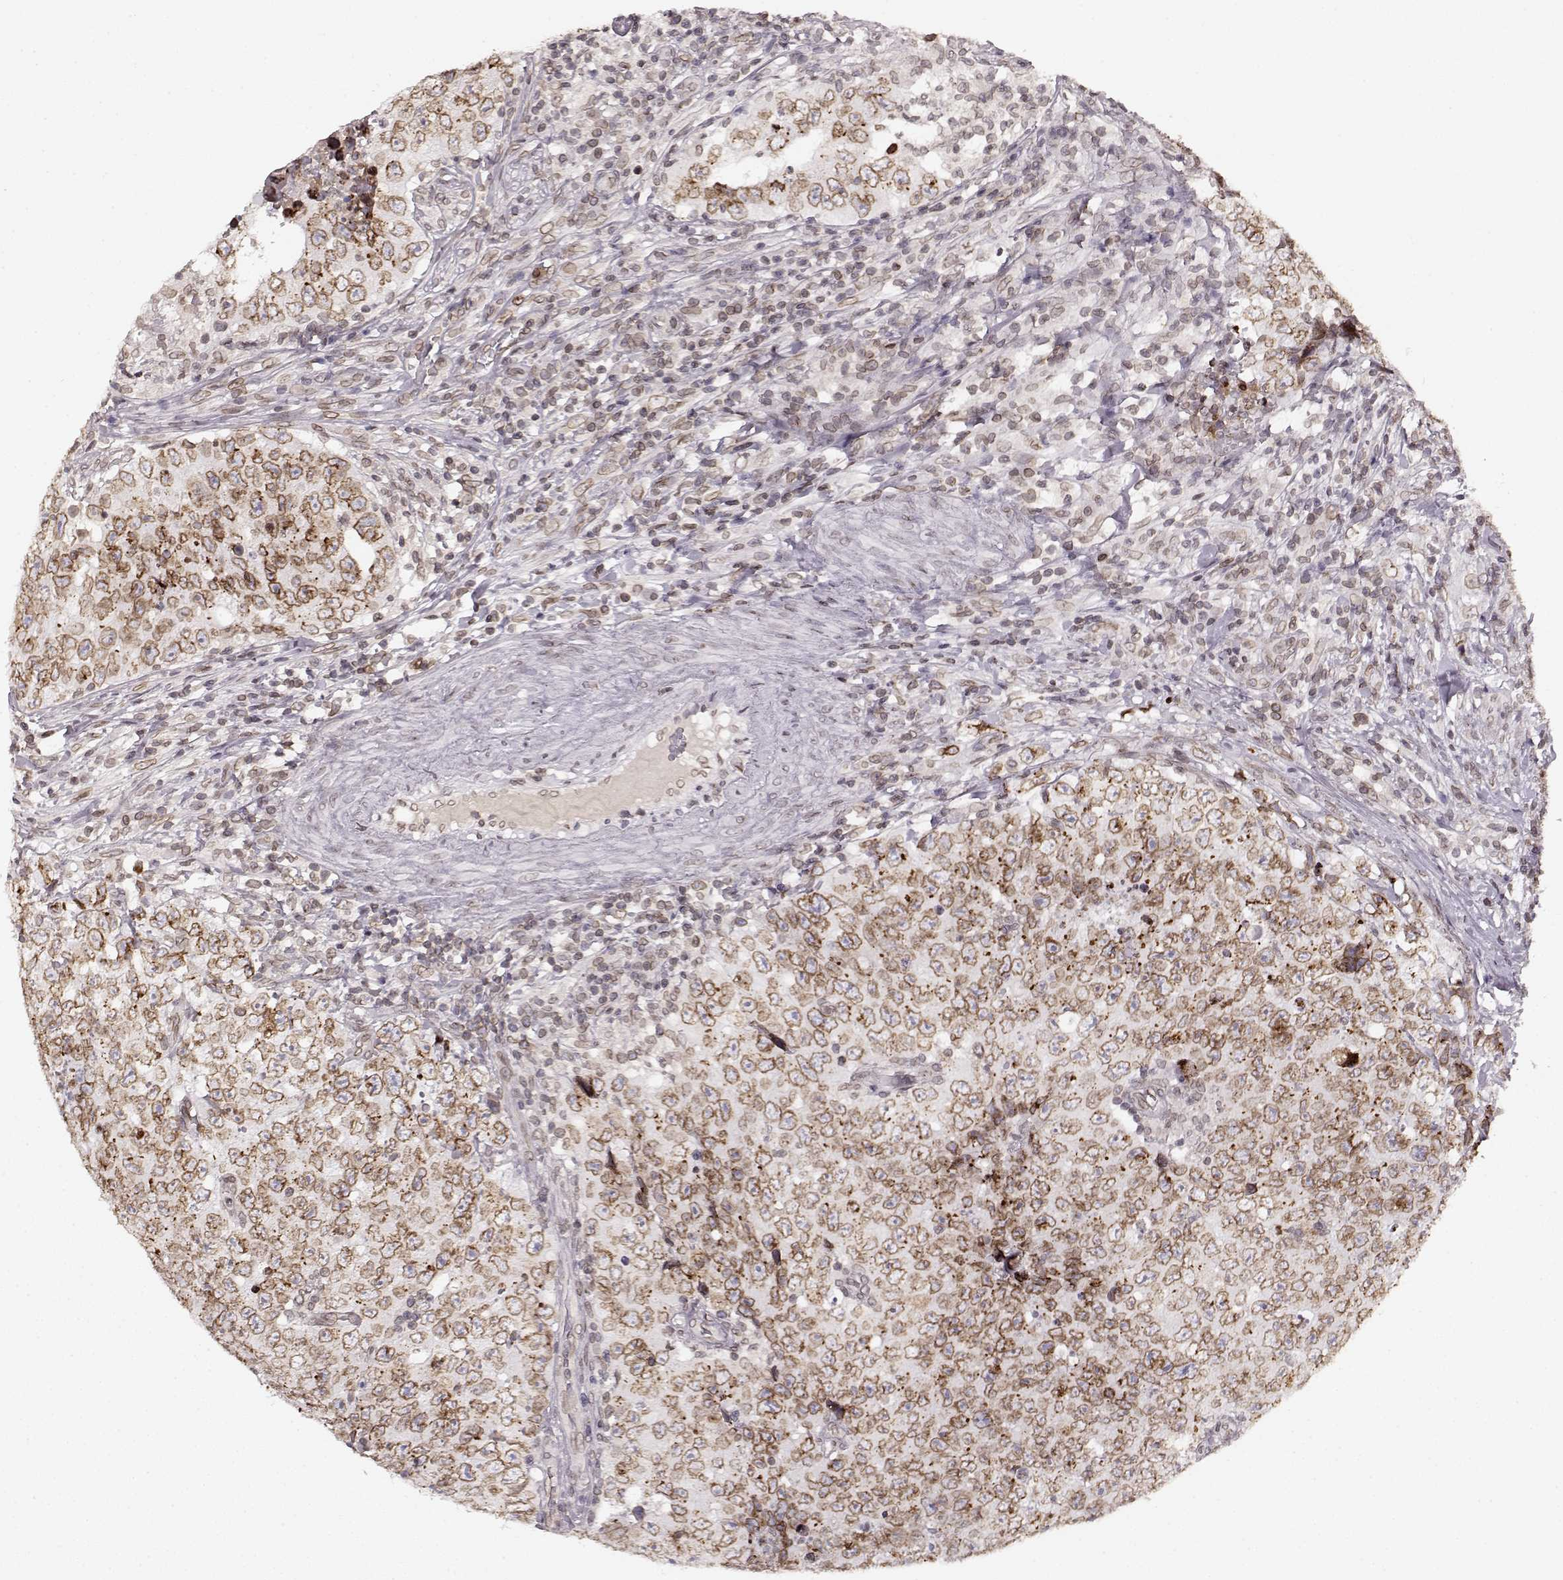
{"staining": {"intensity": "moderate", "quantity": ">75%", "location": "cytoplasmic/membranous,nuclear"}, "tissue": "testis cancer", "cell_type": "Tumor cells", "image_type": "cancer", "snomed": [{"axis": "morphology", "description": "Seminoma, NOS"}, {"axis": "topography", "description": "Testis"}], "caption": "There is medium levels of moderate cytoplasmic/membranous and nuclear staining in tumor cells of testis seminoma, as demonstrated by immunohistochemical staining (brown color).", "gene": "DCAF12", "patient": {"sex": "male", "age": 34}}